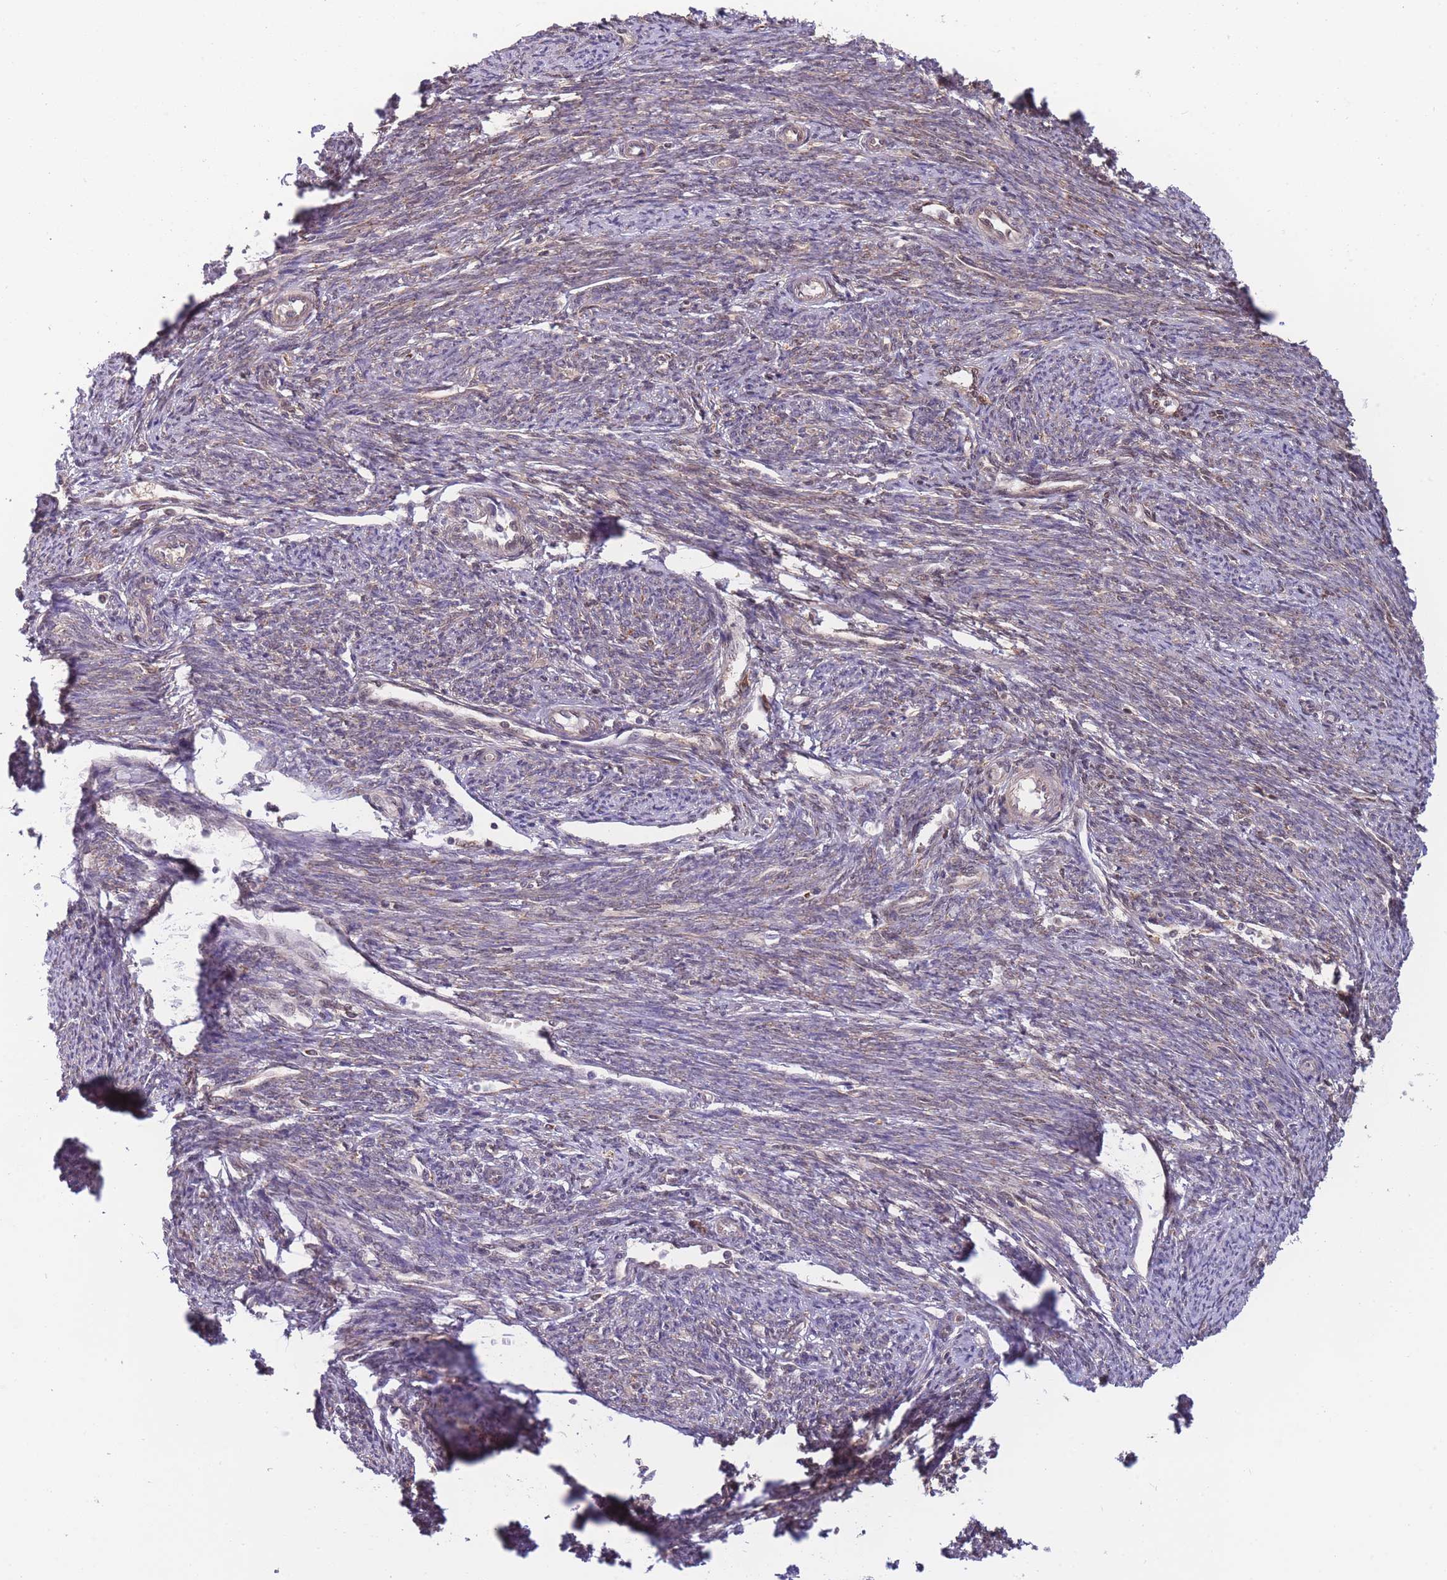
{"staining": {"intensity": "moderate", "quantity": "25%-75%", "location": "nuclear"}, "tissue": "smooth muscle", "cell_type": "Smooth muscle cells", "image_type": "normal", "snomed": [{"axis": "morphology", "description": "Normal tissue, NOS"}, {"axis": "topography", "description": "Smooth muscle"}, {"axis": "topography", "description": "Uterus"}], "caption": "Smooth muscle stained with IHC demonstrates moderate nuclear positivity in approximately 25%-75% of smooth muscle cells. Immunohistochemistry (ihc) stains the protein of interest in brown and the nuclei are stained blue.", "gene": "NSFL1C", "patient": {"sex": "female", "age": 59}}